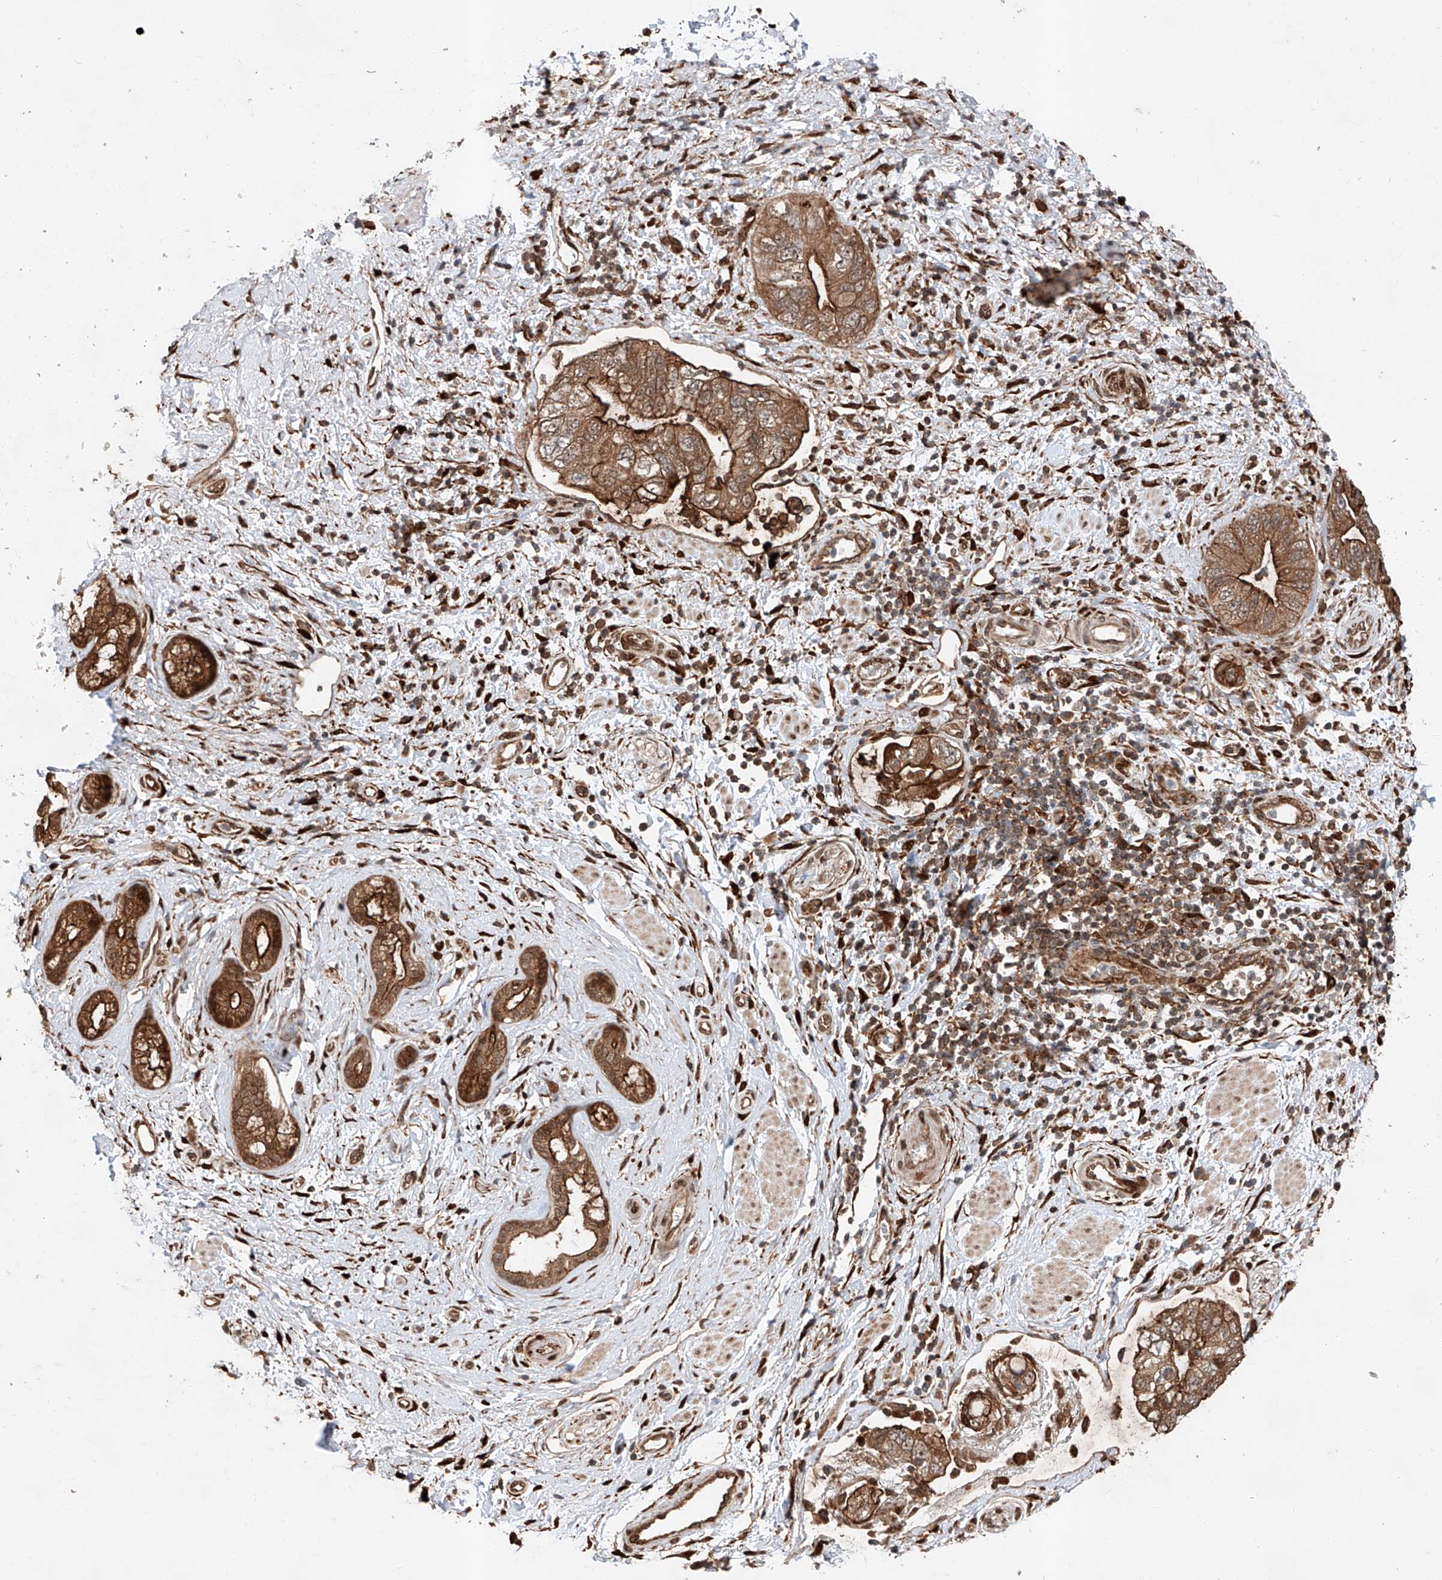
{"staining": {"intensity": "moderate", "quantity": ">75%", "location": "cytoplasmic/membranous"}, "tissue": "pancreatic cancer", "cell_type": "Tumor cells", "image_type": "cancer", "snomed": [{"axis": "morphology", "description": "Adenocarcinoma, NOS"}, {"axis": "topography", "description": "Pancreas"}], "caption": "Immunohistochemistry (IHC) staining of pancreatic adenocarcinoma, which reveals medium levels of moderate cytoplasmic/membranous positivity in approximately >75% of tumor cells indicating moderate cytoplasmic/membranous protein expression. The staining was performed using DAB (3,3'-diaminobenzidine) (brown) for protein detection and nuclei were counterstained in hematoxylin (blue).", "gene": "ZFP28", "patient": {"sex": "female", "age": 73}}